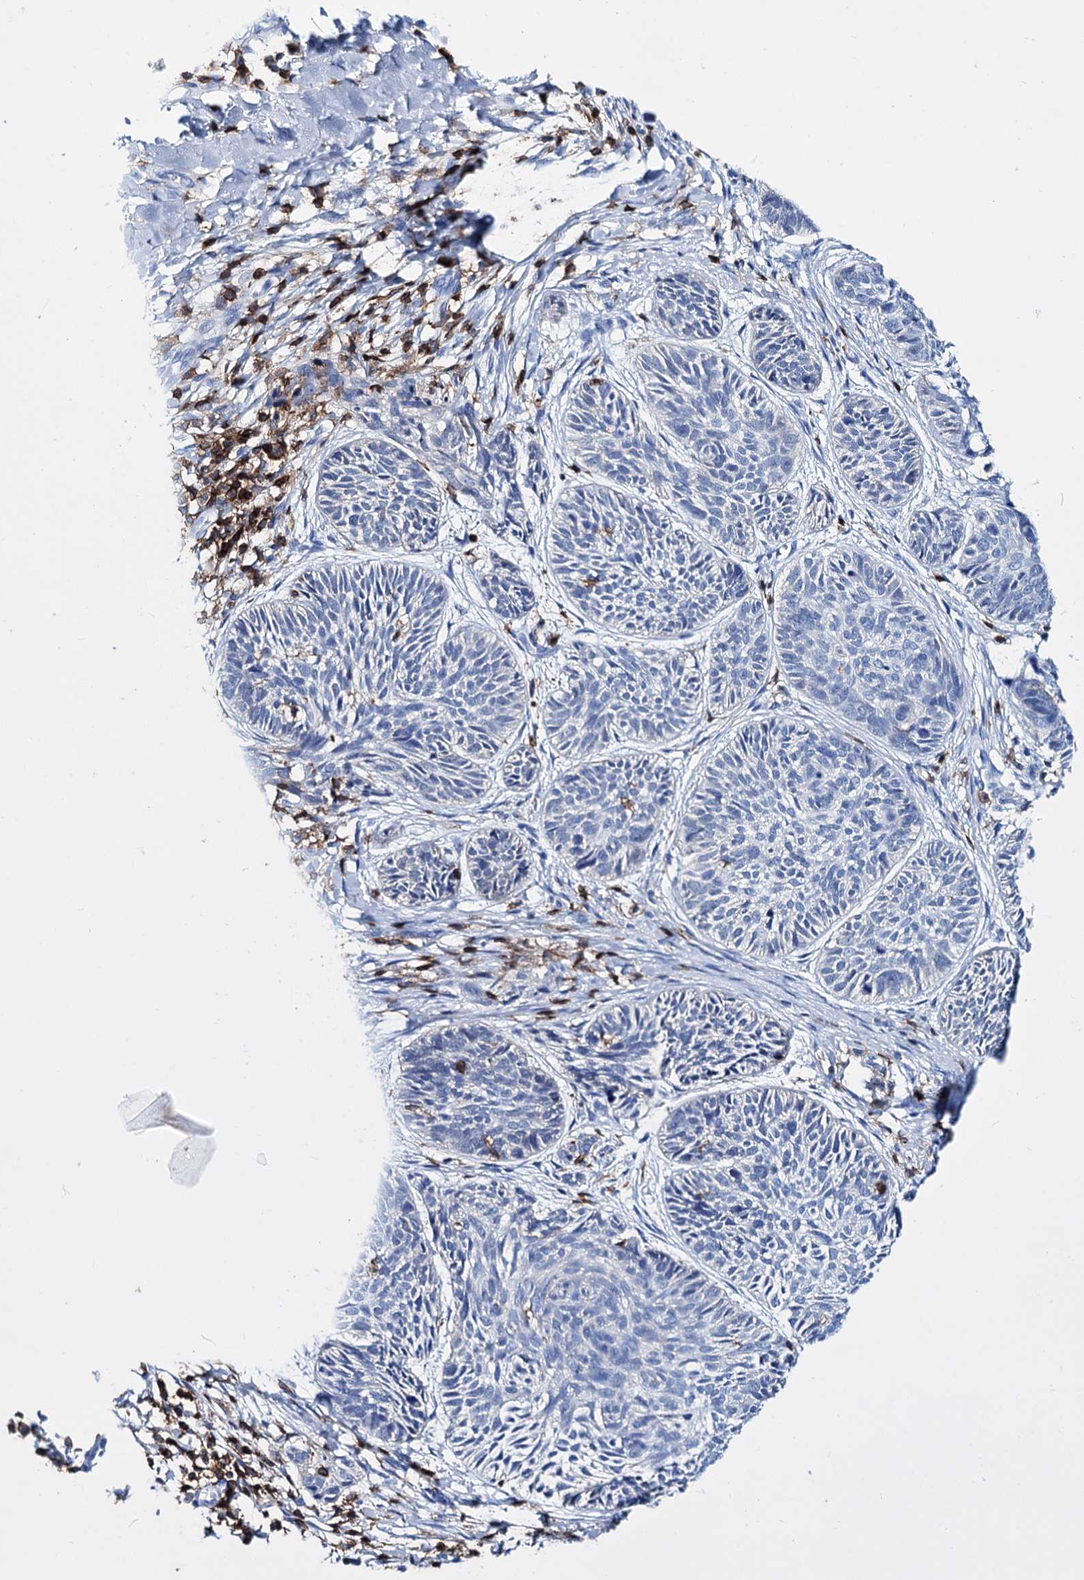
{"staining": {"intensity": "negative", "quantity": "none", "location": "none"}, "tissue": "skin cancer", "cell_type": "Tumor cells", "image_type": "cancer", "snomed": [{"axis": "morphology", "description": "Normal tissue, NOS"}, {"axis": "morphology", "description": "Basal cell carcinoma"}, {"axis": "topography", "description": "Skin"}], "caption": "Protein analysis of skin cancer (basal cell carcinoma) exhibits no significant positivity in tumor cells.", "gene": "DEF6", "patient": {"sex": "male", "age": 66}}